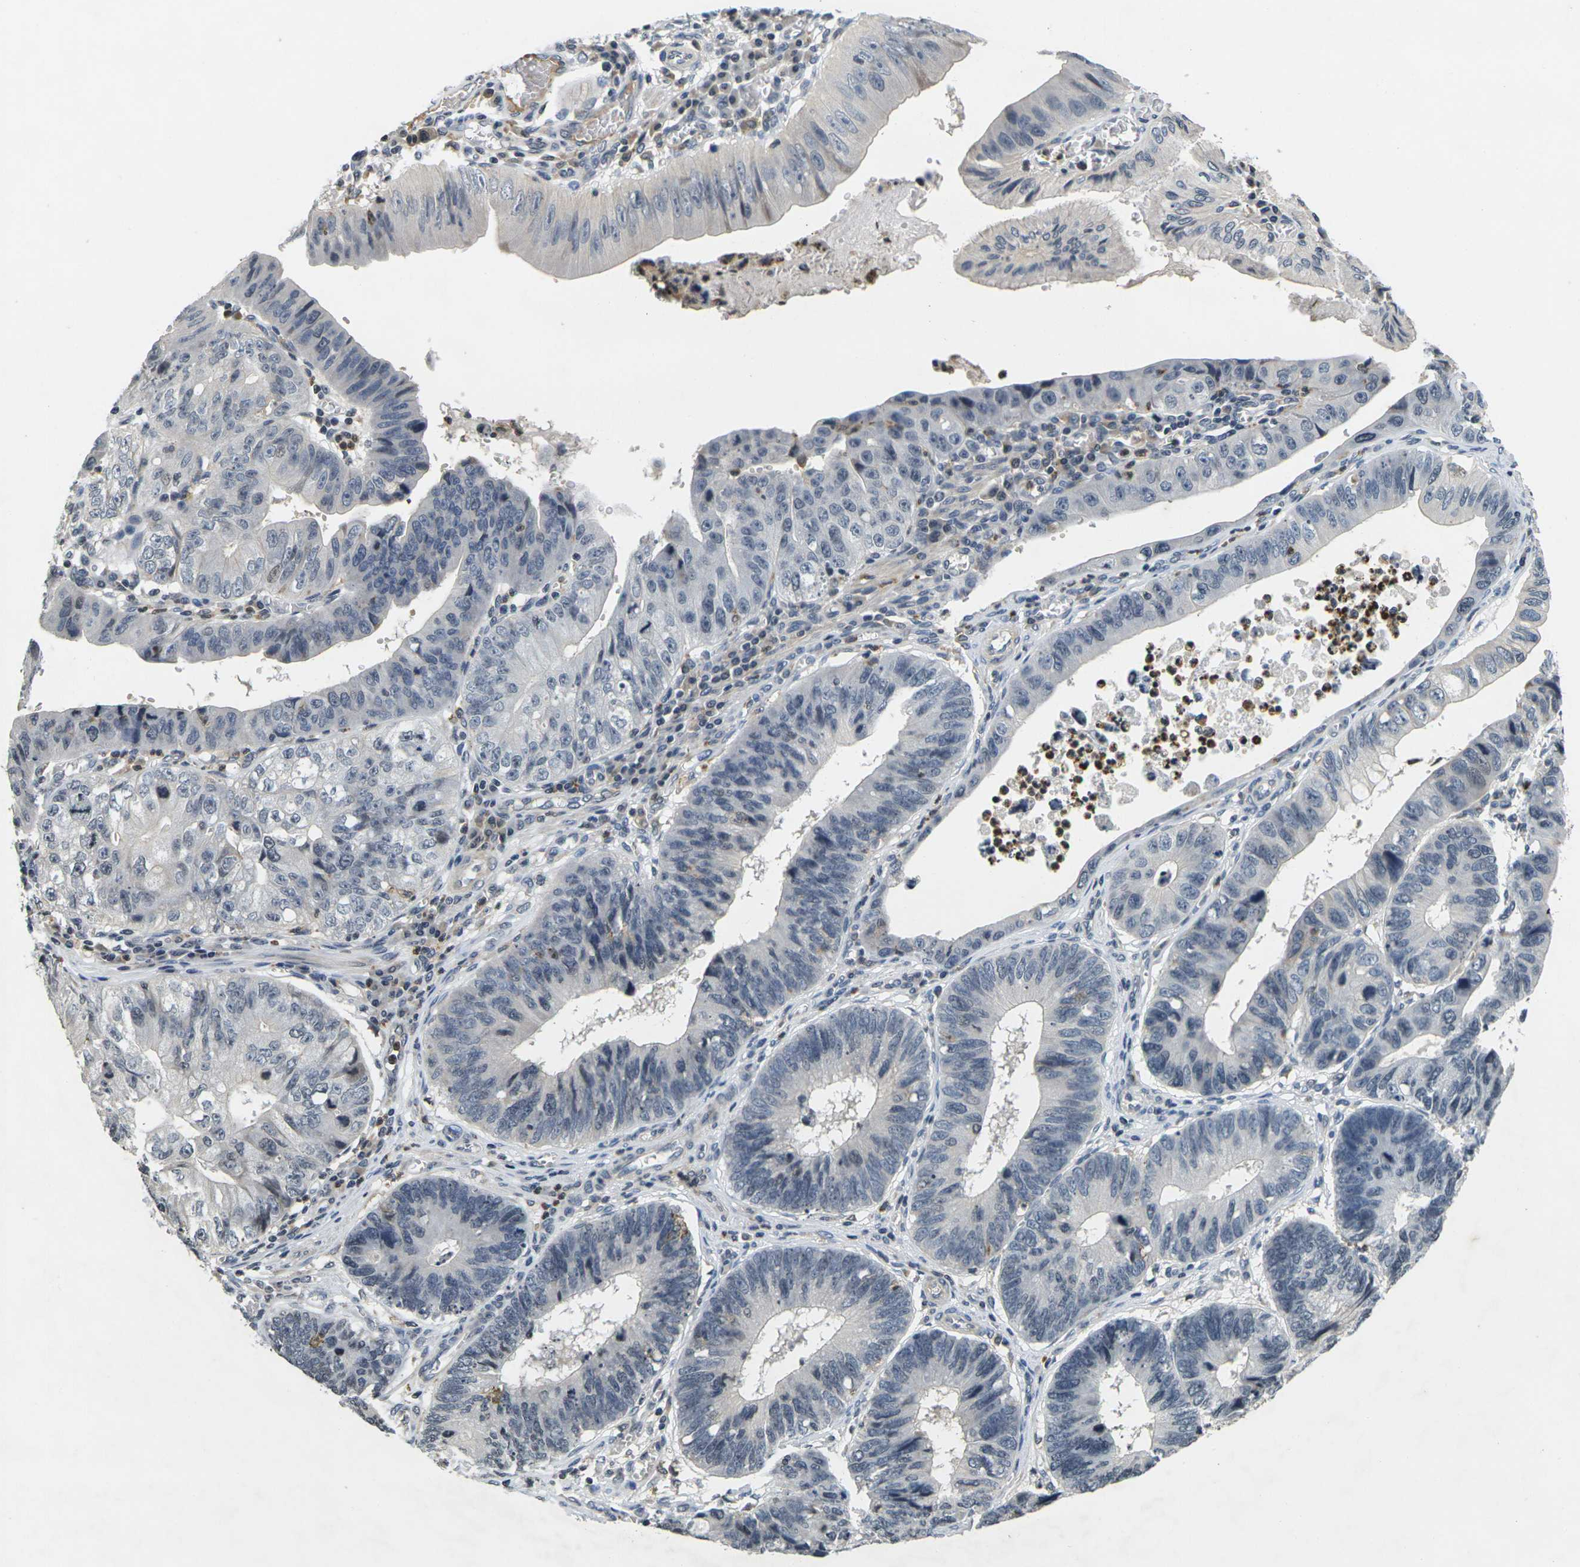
{"staining": {"intensity": "negative", "quantity": "none", "location": "none"}, "tissue": "stomach cancer", "cell_type": "Tumor cells", "image_type": "cancer", "snomed": [{"axis": "morphology", "description": "Adenocarcinoma, NOS"}, {"axis": "topography", "description": "Stomach"}], "caption": "Tumor cells are negative for brown protein staining in adenocarcinoma (stomach).", "gene": "C1QC", "patient": {"sex": "male", "age": 59}}